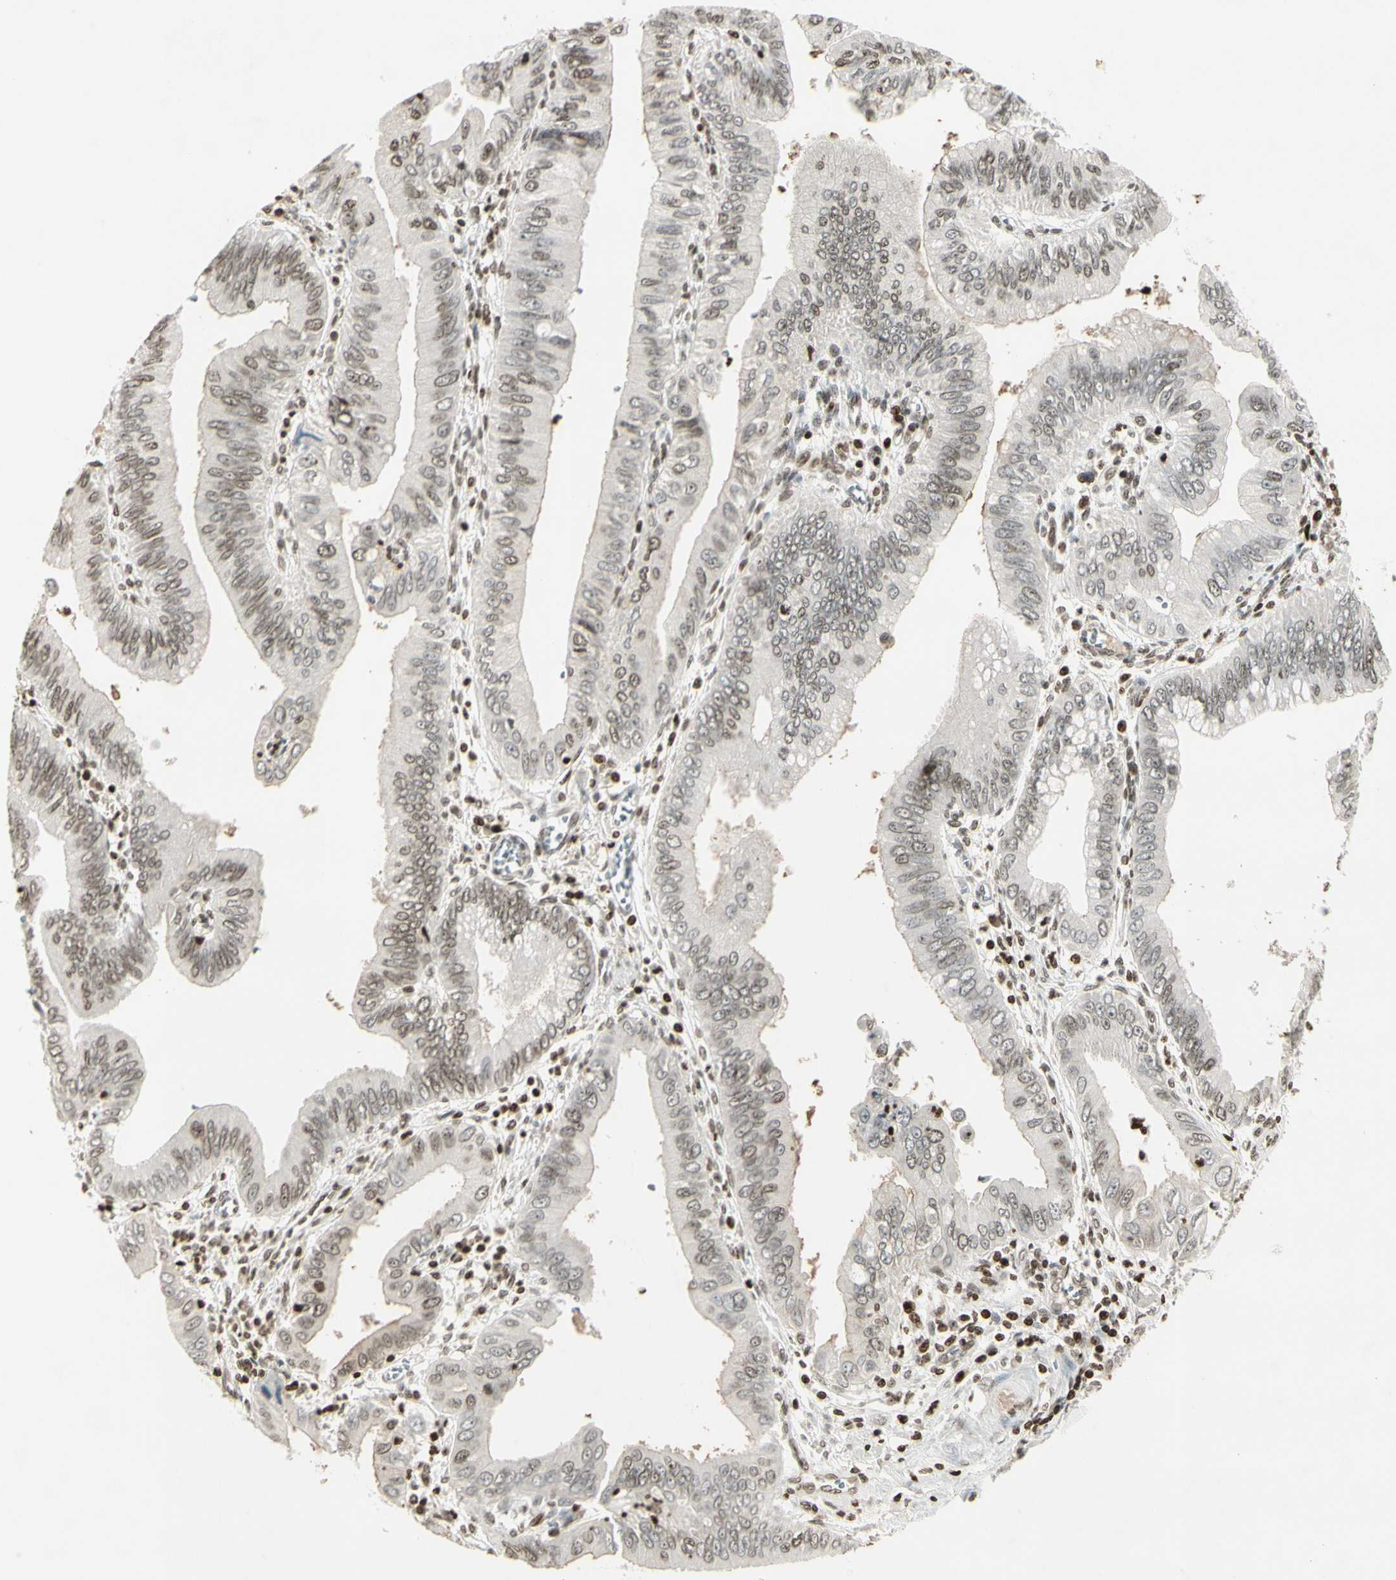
{"staining": {"intensity": "moderate", "quantity": "<25%", "location": "cytoplasmic/membranous,nuclear"}, "tissue": "pancreatic cancer", "cell_type": "Tumor cells", "image_type": "cancer", "snomed": [{"axis": "morphology", "description": "Normal tissue, NOS"}, {"axis": "topography", "description": "Lymph node"}], "caption": "IHC image of neoplastic tissue: human pancreatic cancer stained using IHC shows low levels of moderate protein expression localized specifically in the cytoplasmic/membranous and nuclear of tumor cells, appearing as a cytoplasmic/membranous and nuclear brown color.", "gene": "RORA", "patient": {"sex": "male", "age": 50}}